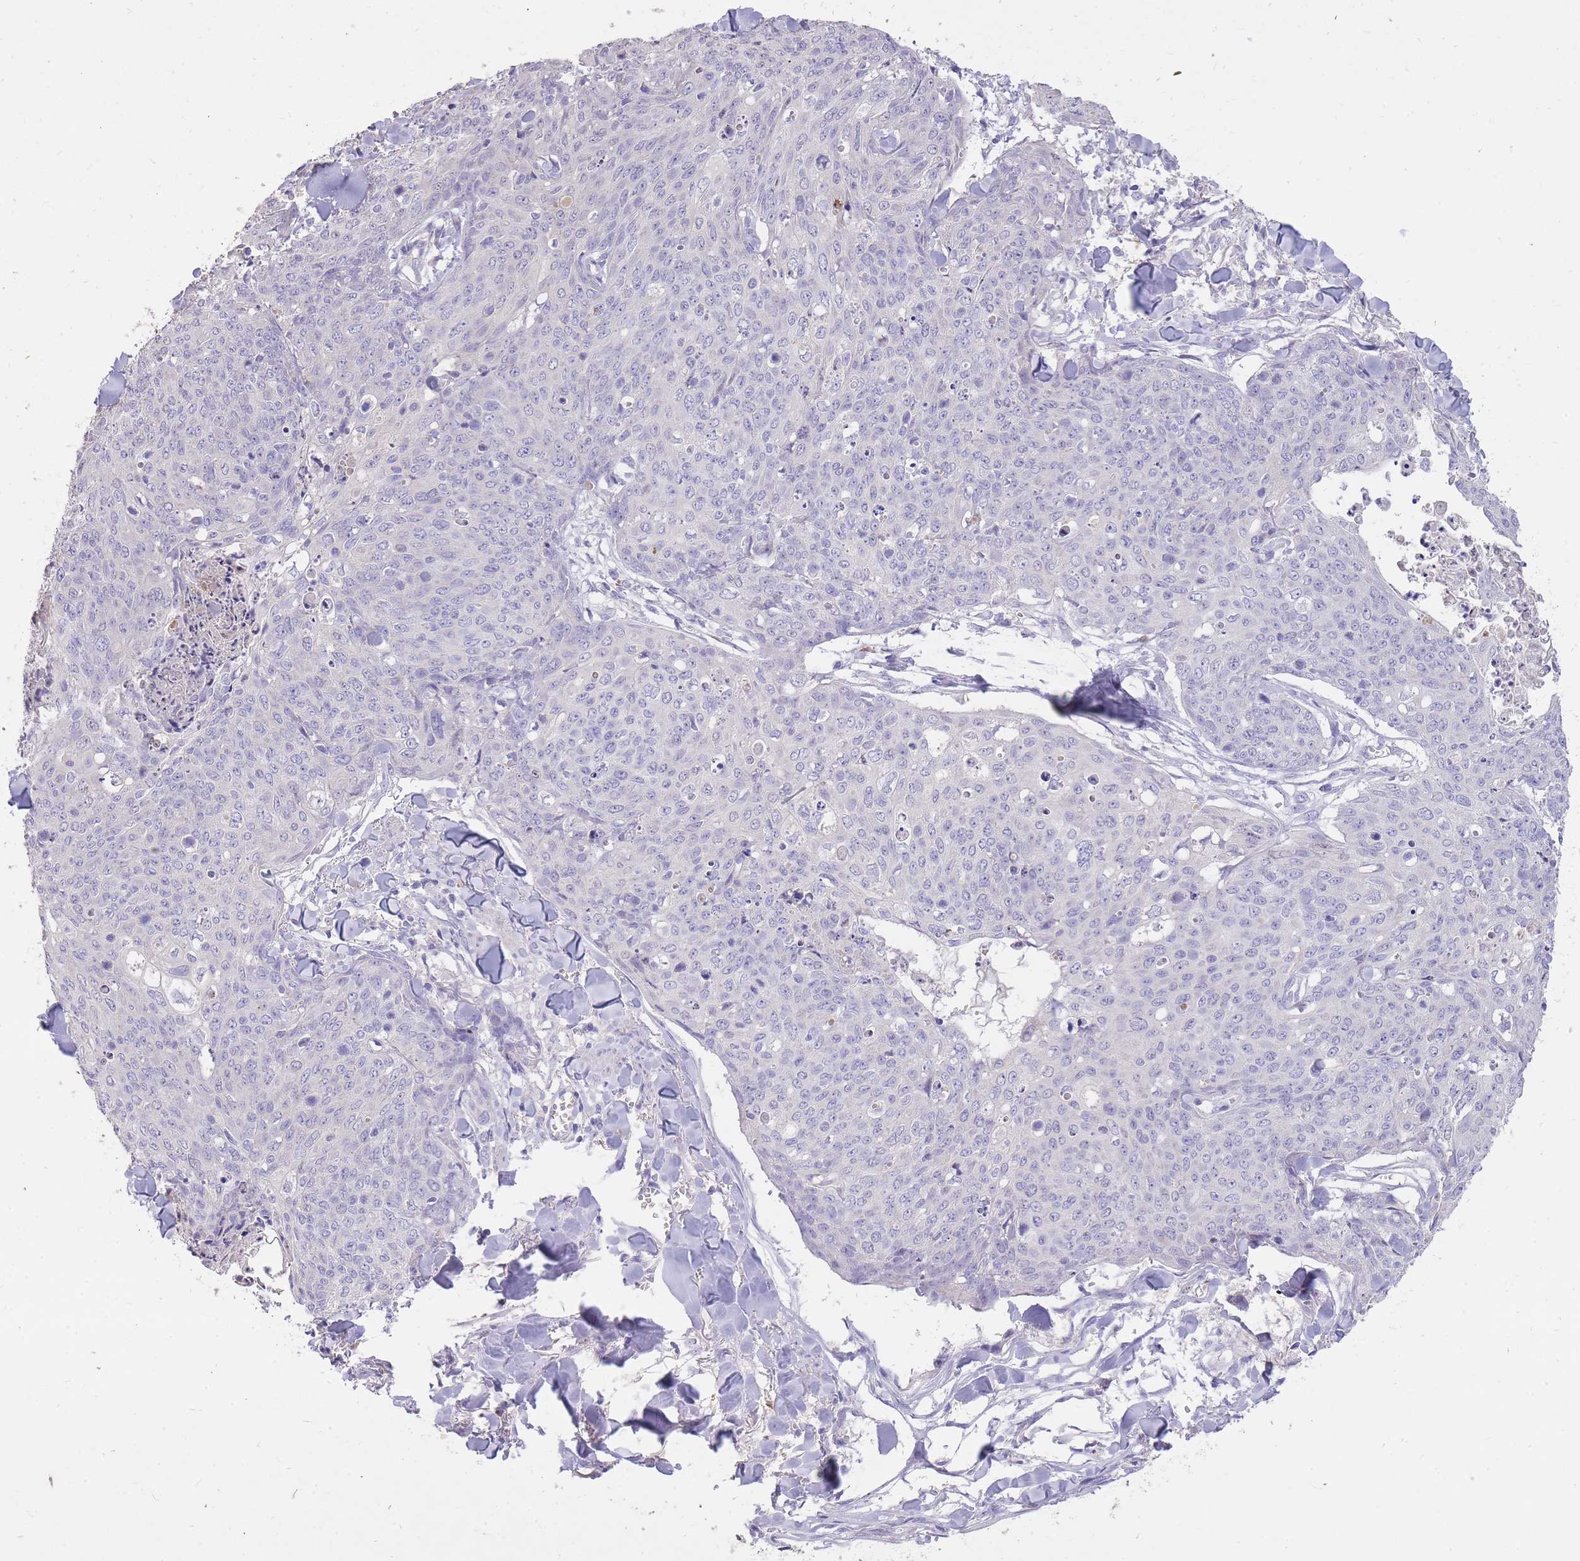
{"staining": {"intensity": "negative", "quantity": "none", "location": "none"}, "tissue": "skin cancer", "cell_type": "Tumor cells", "image_type": "cancer", "snomed": [{"axis": "morphology", "description": "Squamous cell carcinoma, NOS"}, {"axis": "topography", "description": "Skin"}, {"axis": "topography", "description": "Vulva"}], "caption": "The immunohistochemistry (IHC) micrograph has no significant staining in tumor cells of squamous cell carcinoma (skin) tissue.", "gene": "FRG2C", "patient": {"sex": "female", "age": 85}}